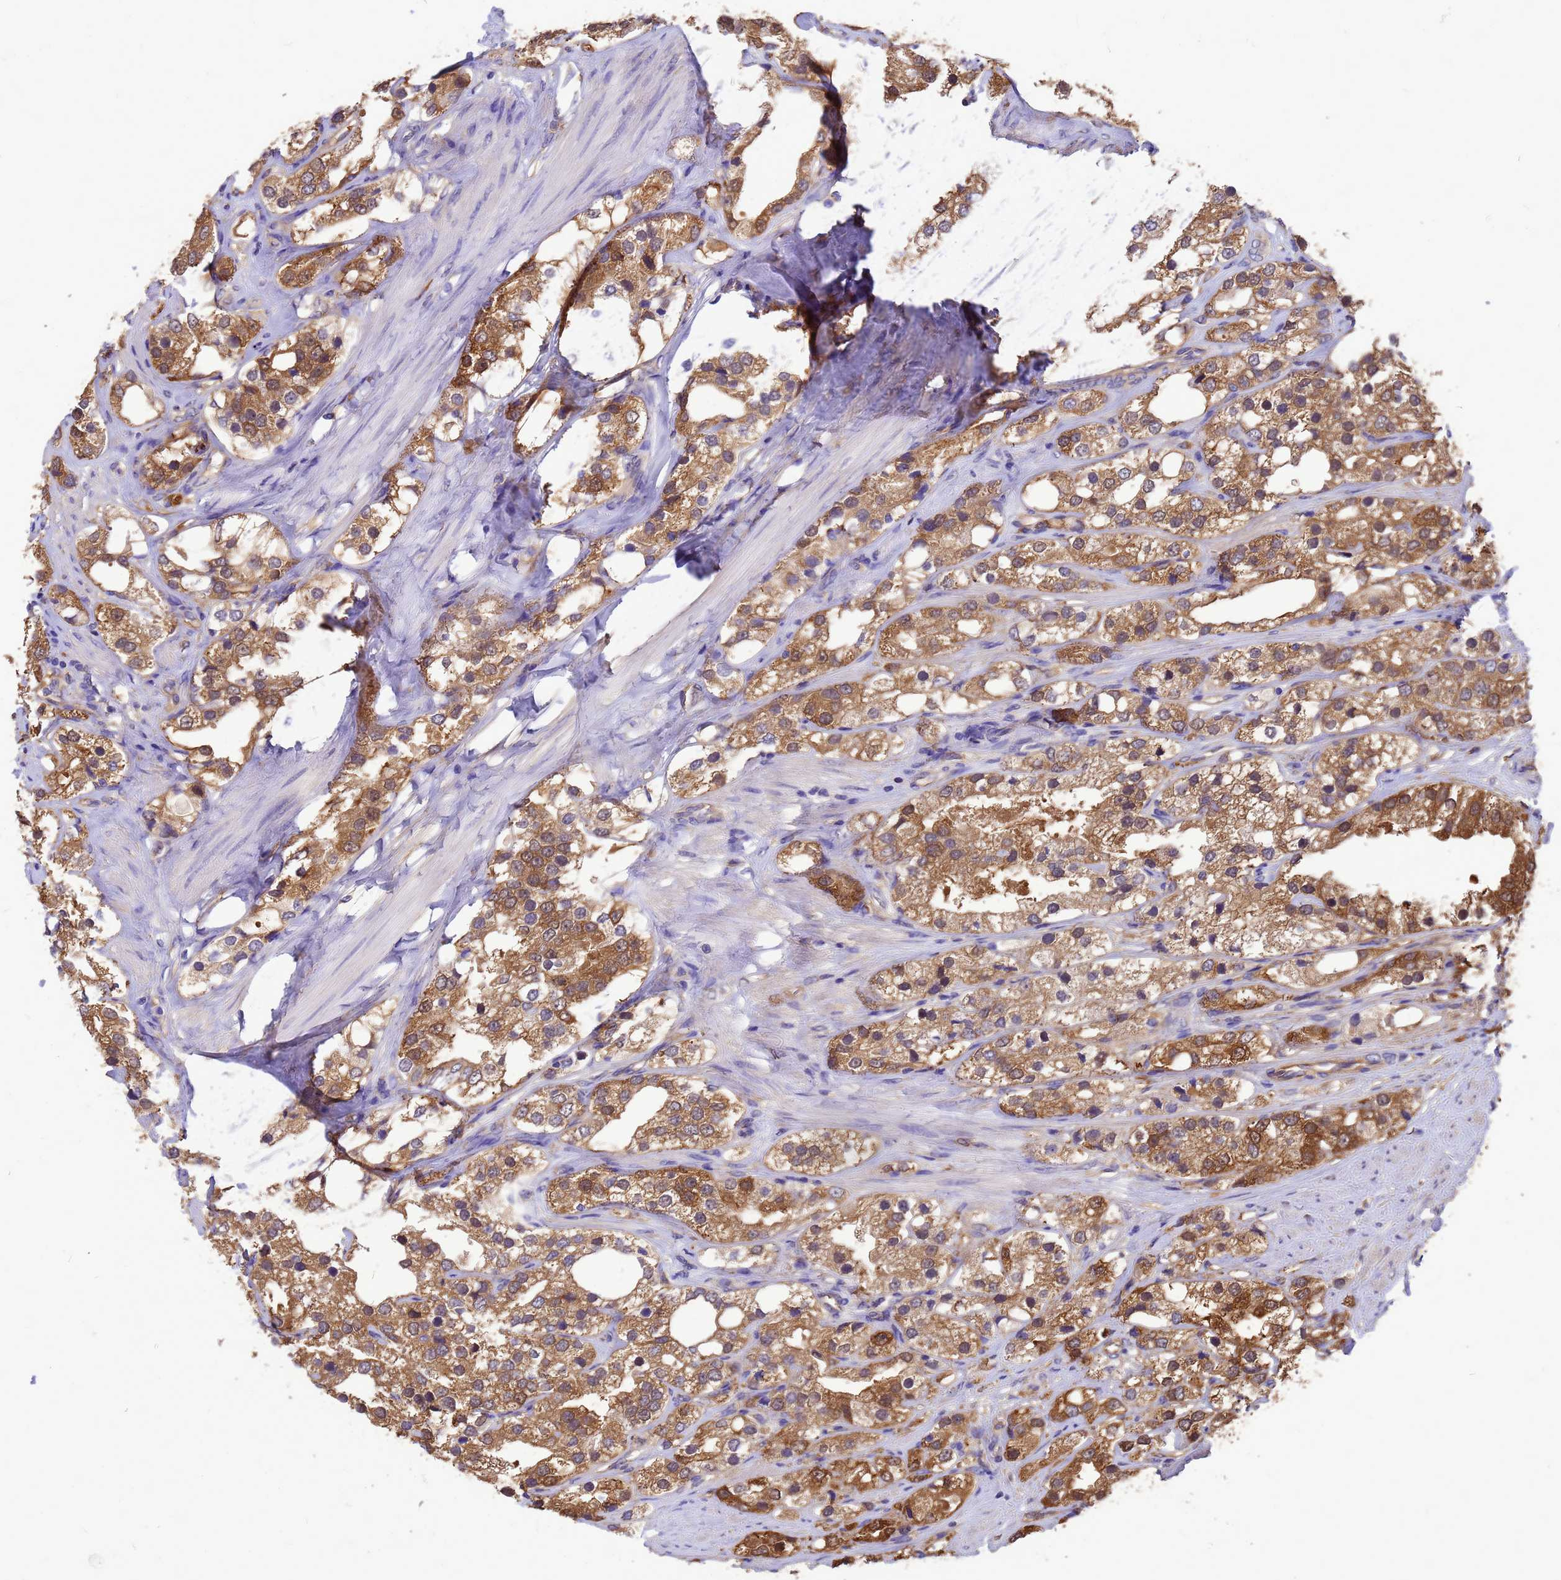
{"staining": {"intensity": "moderate", "quantity": ">75%", "location": "cytoplasmic/membranous"}, "tissue": "prostate cancer", "cell_type": "Tumor cells", "image_type": "cancer", "snomed": [{"axis": "morphology", "description": "Adenocarcinoma, NOS"}, {"axis": "topography", "description": "Prostate"}], "caption": "Adenocarcinoma (prostate) was stained to show a protein in brown. There is medium levels of moderate cytoplasmic/membranous staining in approximately >75% of tumor cells.", "gene": "GID4", "patient": {"sex": "male", "age": 79}}